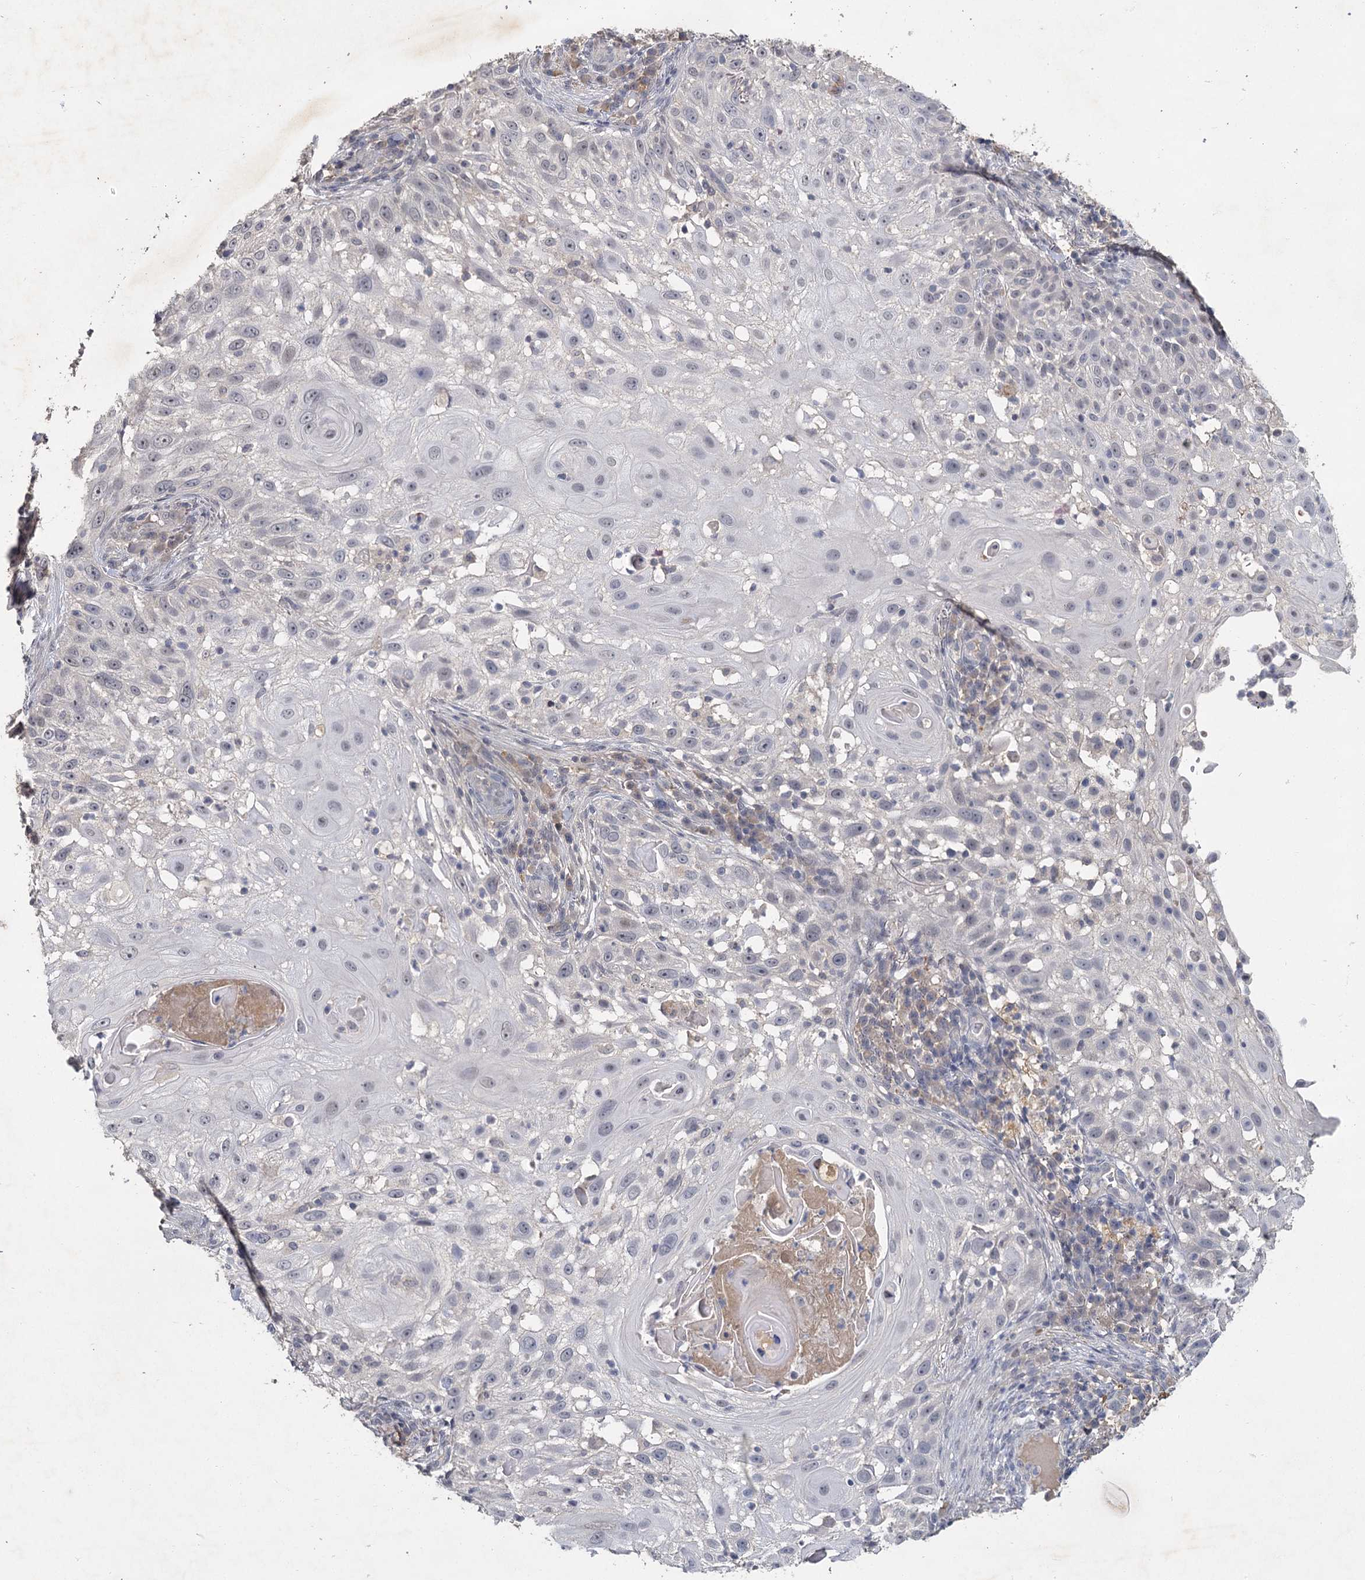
{"staining": {"intensity": "negative", "quantity": "none", "location": "none"}, "tissue": "skin cancer", "cell_type": "Tumor cells", "image_type": "cancer", "snomed": [{"axis": "morphology", "description": "Squamous cell carcinoma, NOS"}, {"axis": "topography", "description": "Skin"}], "caption": "This is an immunohistochemistry (IHC) image of squamous cell carcinoma (skin). There is no positivity in tumor cells.", "gene": "MUCL1", "patient": {"sex": "female", "age": 44}}